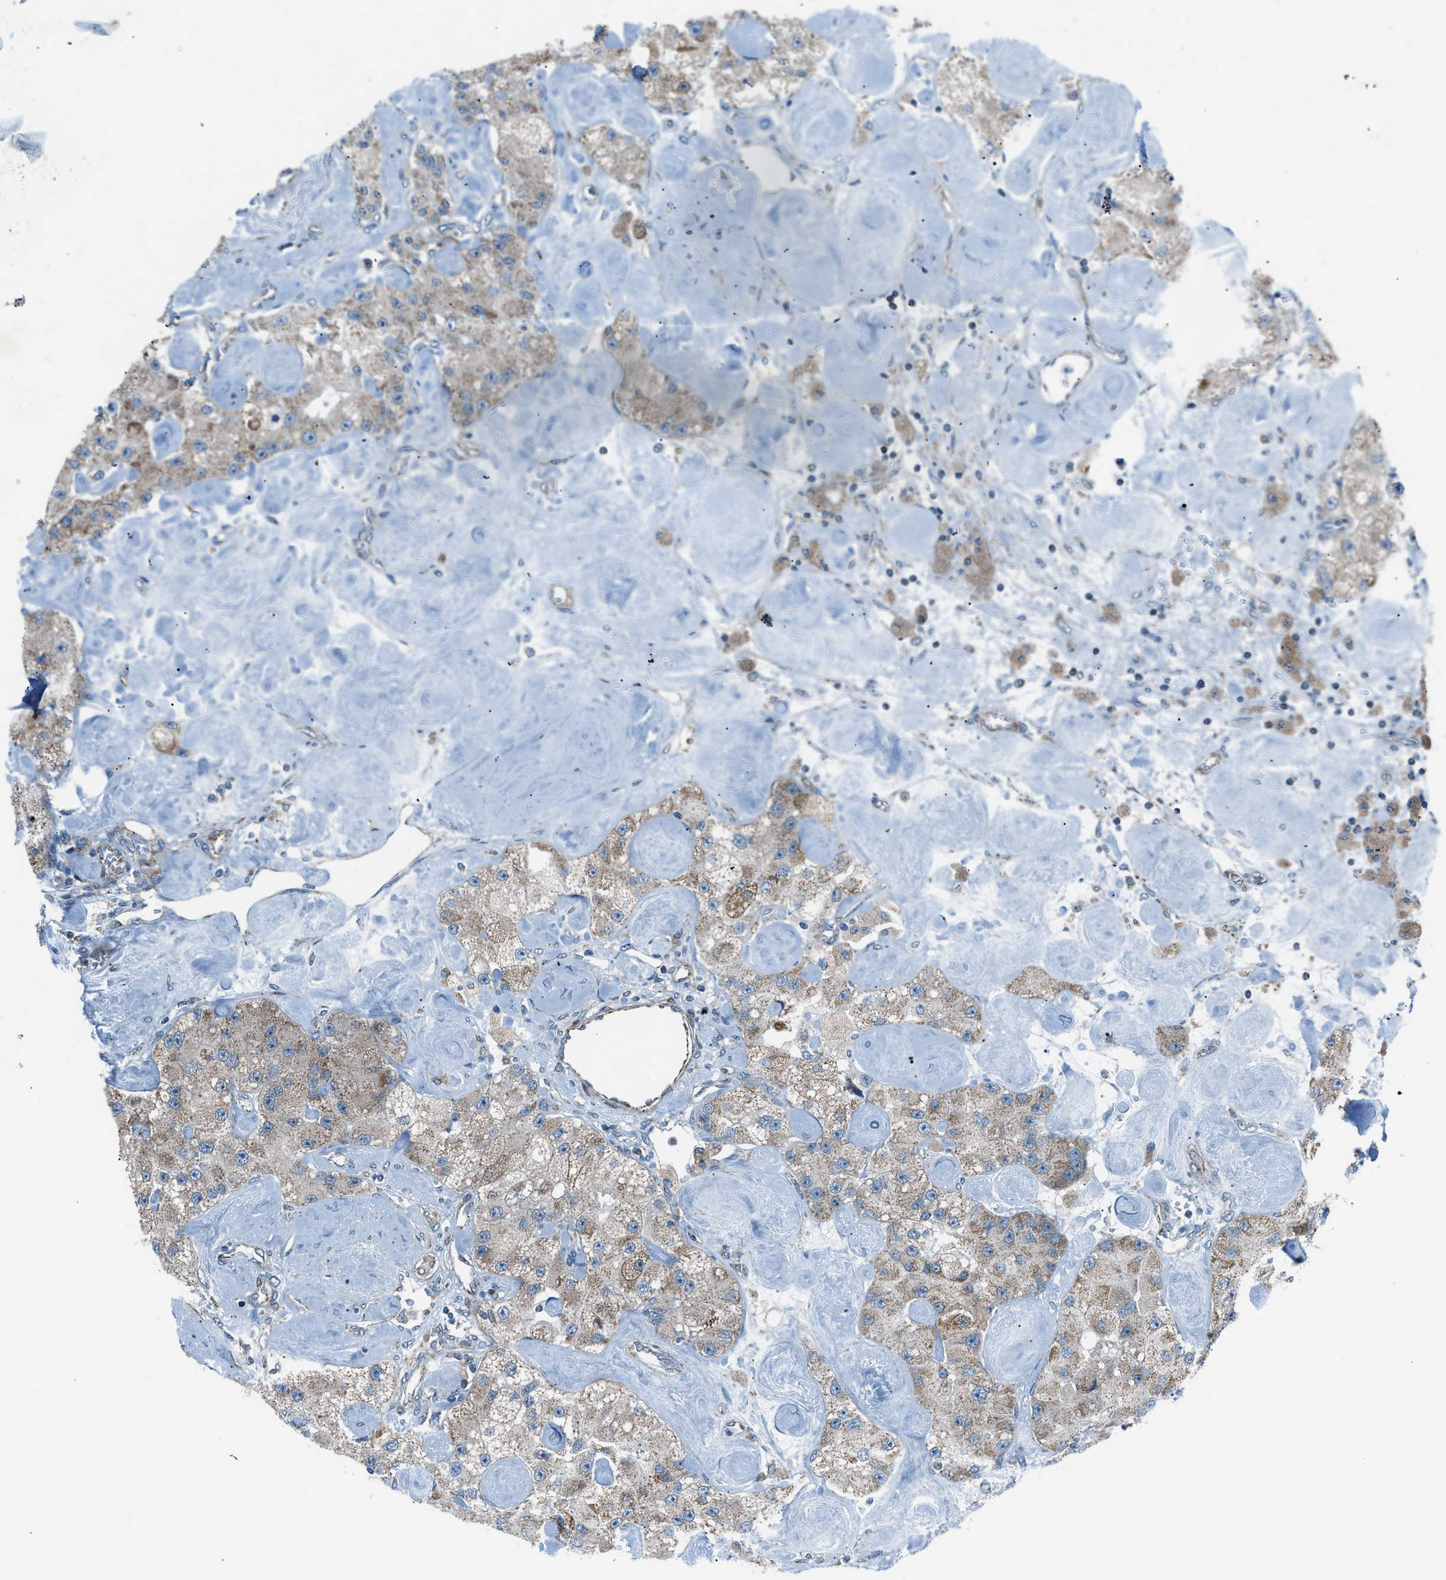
{"staining": {"intensity": "weak", "quantity": ">75%", "location": "cytoplasmic/membranous"}, "tissue": "carcinoid", "cell_type": "Tumor cells", "image_type": "cancer", "snomed": [{"axis": "morphology", "description": "Carcinoid, malignant, NOS"}, {"axis": "topography", "description": "Pancreas"}], "caption": "Immunohistochemistry staining of carcinoid (malignant), which shows low levels of weak cytoplasmic/membranous expression in approximately >75% of tumor cells indicating weak cytoplasmic/membranous protein expression. The staining was performed using DAB (brown) for protein detection and nuclei were counterstained in hematoxylin (blue).", "gene": "PIGG", "patient": {"sex": "male", "age": 41}}